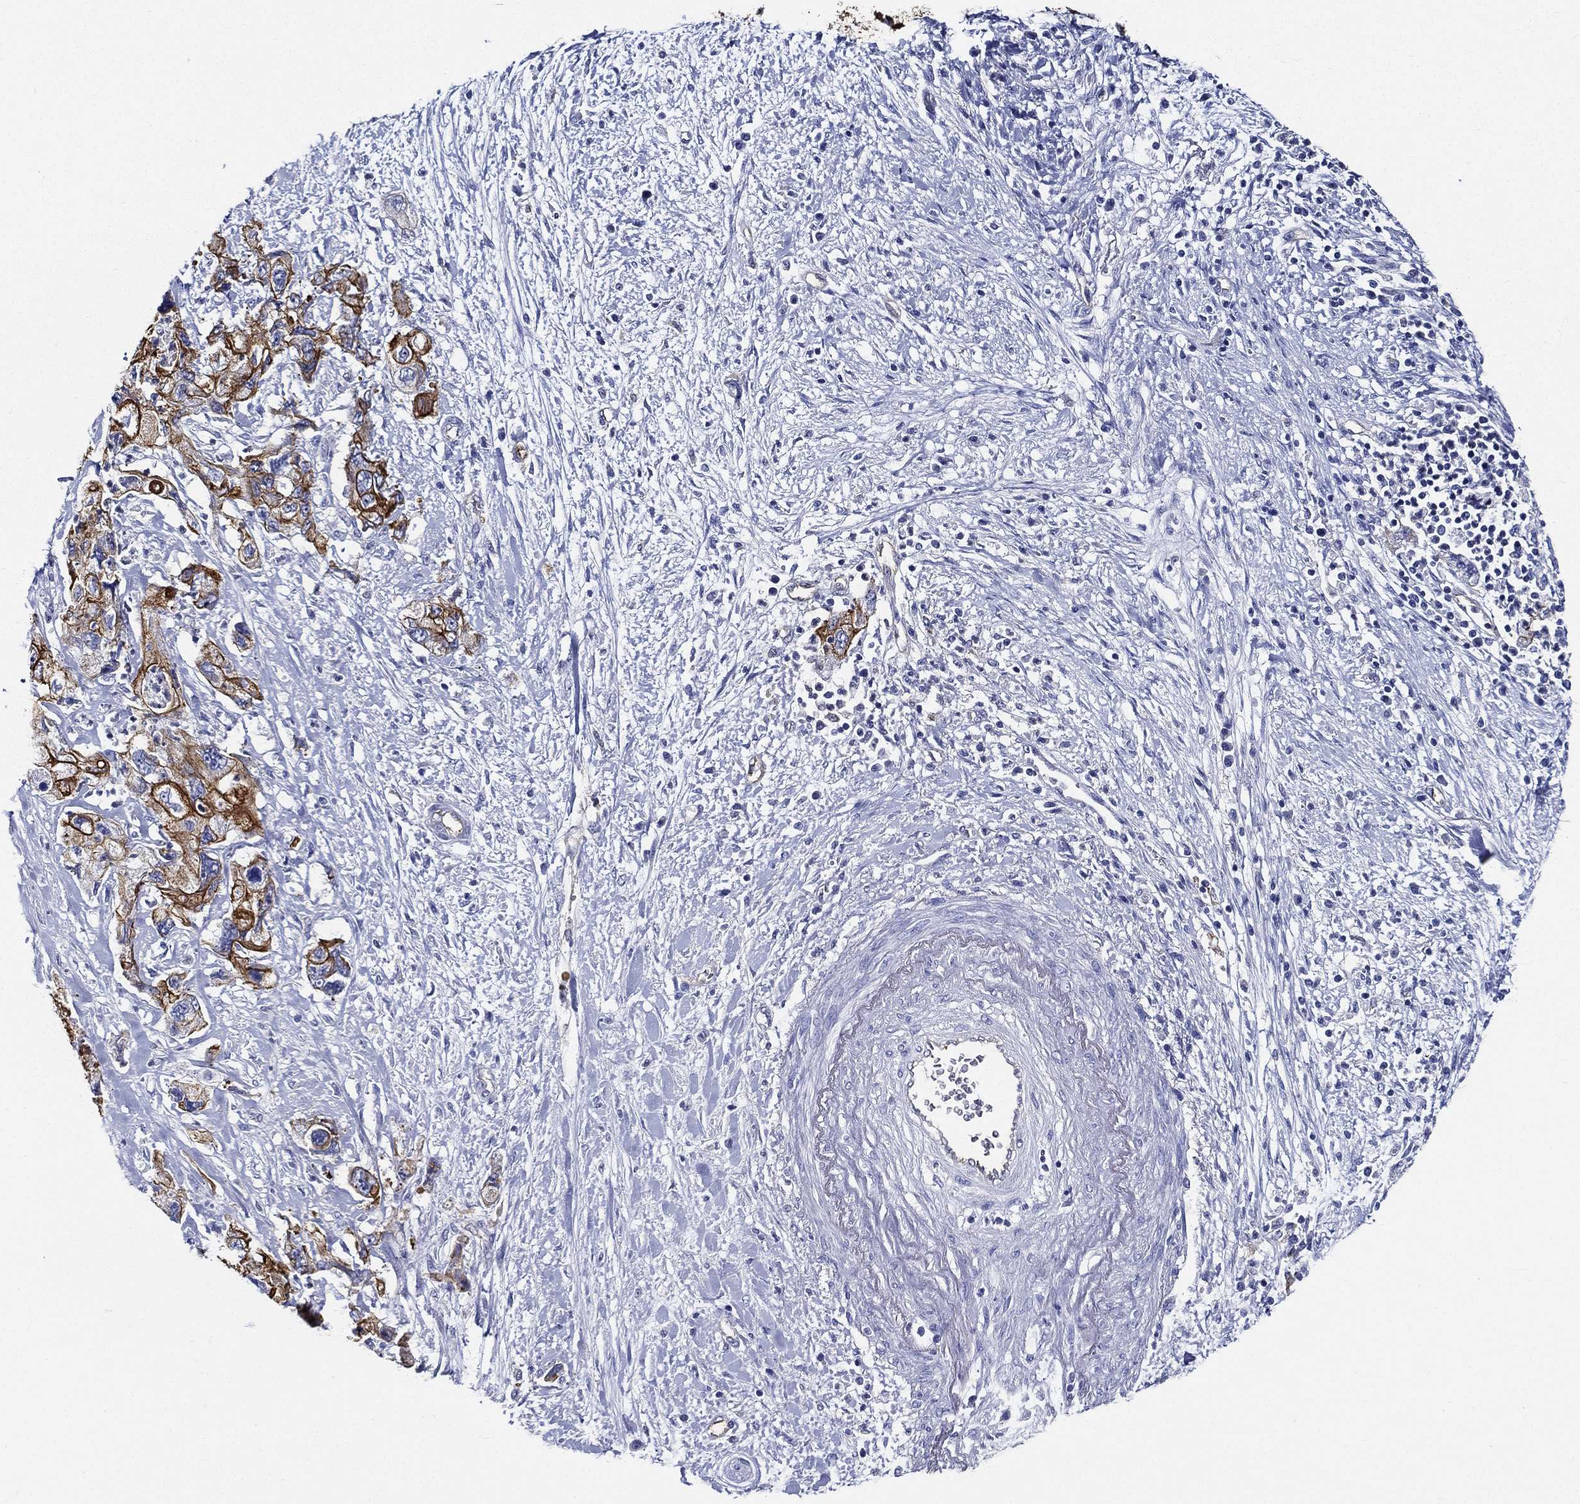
{"staining": {"intensity": "strong", "quantity": ">75%", "location": "cytoplasmic/membranous"}, "tissue": "pancreatic cancer", "cell_type": "Tumor cells", "image_type": "cancer", "snomed": [{"axis": "morphology", "description": "Adenocarcinoma, NOS"}, {"axis": "topography", "description": "Pancreas"}], "caption": "An image of human adenocarcinoma (pancreatic) stained for a protein demonstrates strong cytoplasmic/membranous brown staining in tumor cells.", "gene": "NEDD9", "patient": {"sex": "female", "age": 73}}